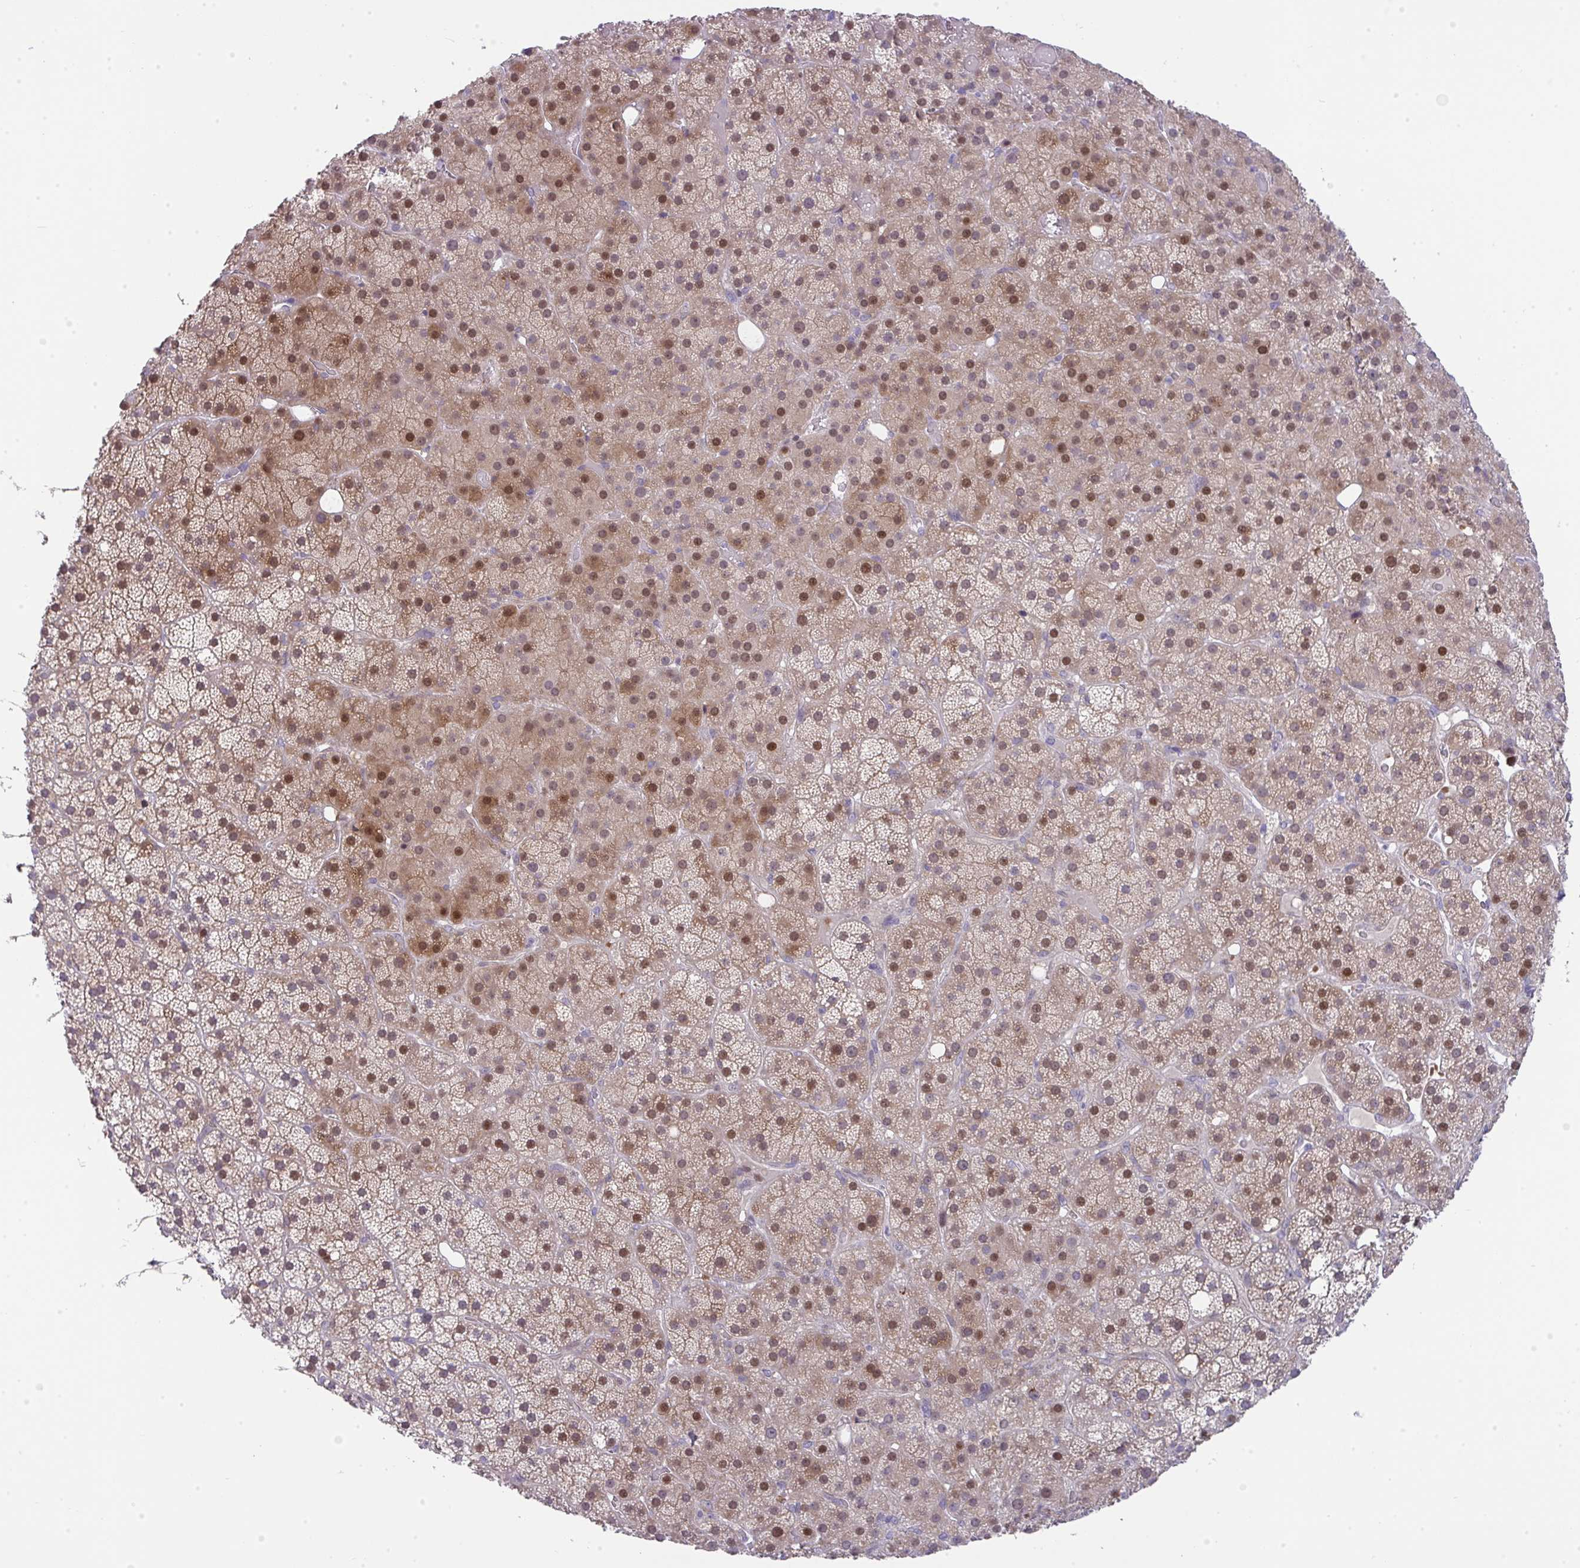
{"staining": {"intensity": "moderate", "quantity": "25%-75%", "location": "cytoplasmic/membranous,nuclear"}, "tissue": "adrenal gland", "cell_type": "Glandular cells", "image_type": "normal", "snomed": [{"axis": "morphology", "description": "Normal tissue, NOS"}, {"axis": "topography", "description": "Adrenal gland"}], "caption": "DAB (3,3'-diaminobenzidine) immunohistochemical staining of benign human adrenal gland displays moderate cytoplasmic/membranous,nuclear protein staining in about 25%-75% of glandular cells.", "gene": "GALNT16", "patient": {"sex": "male", "age": 53}}